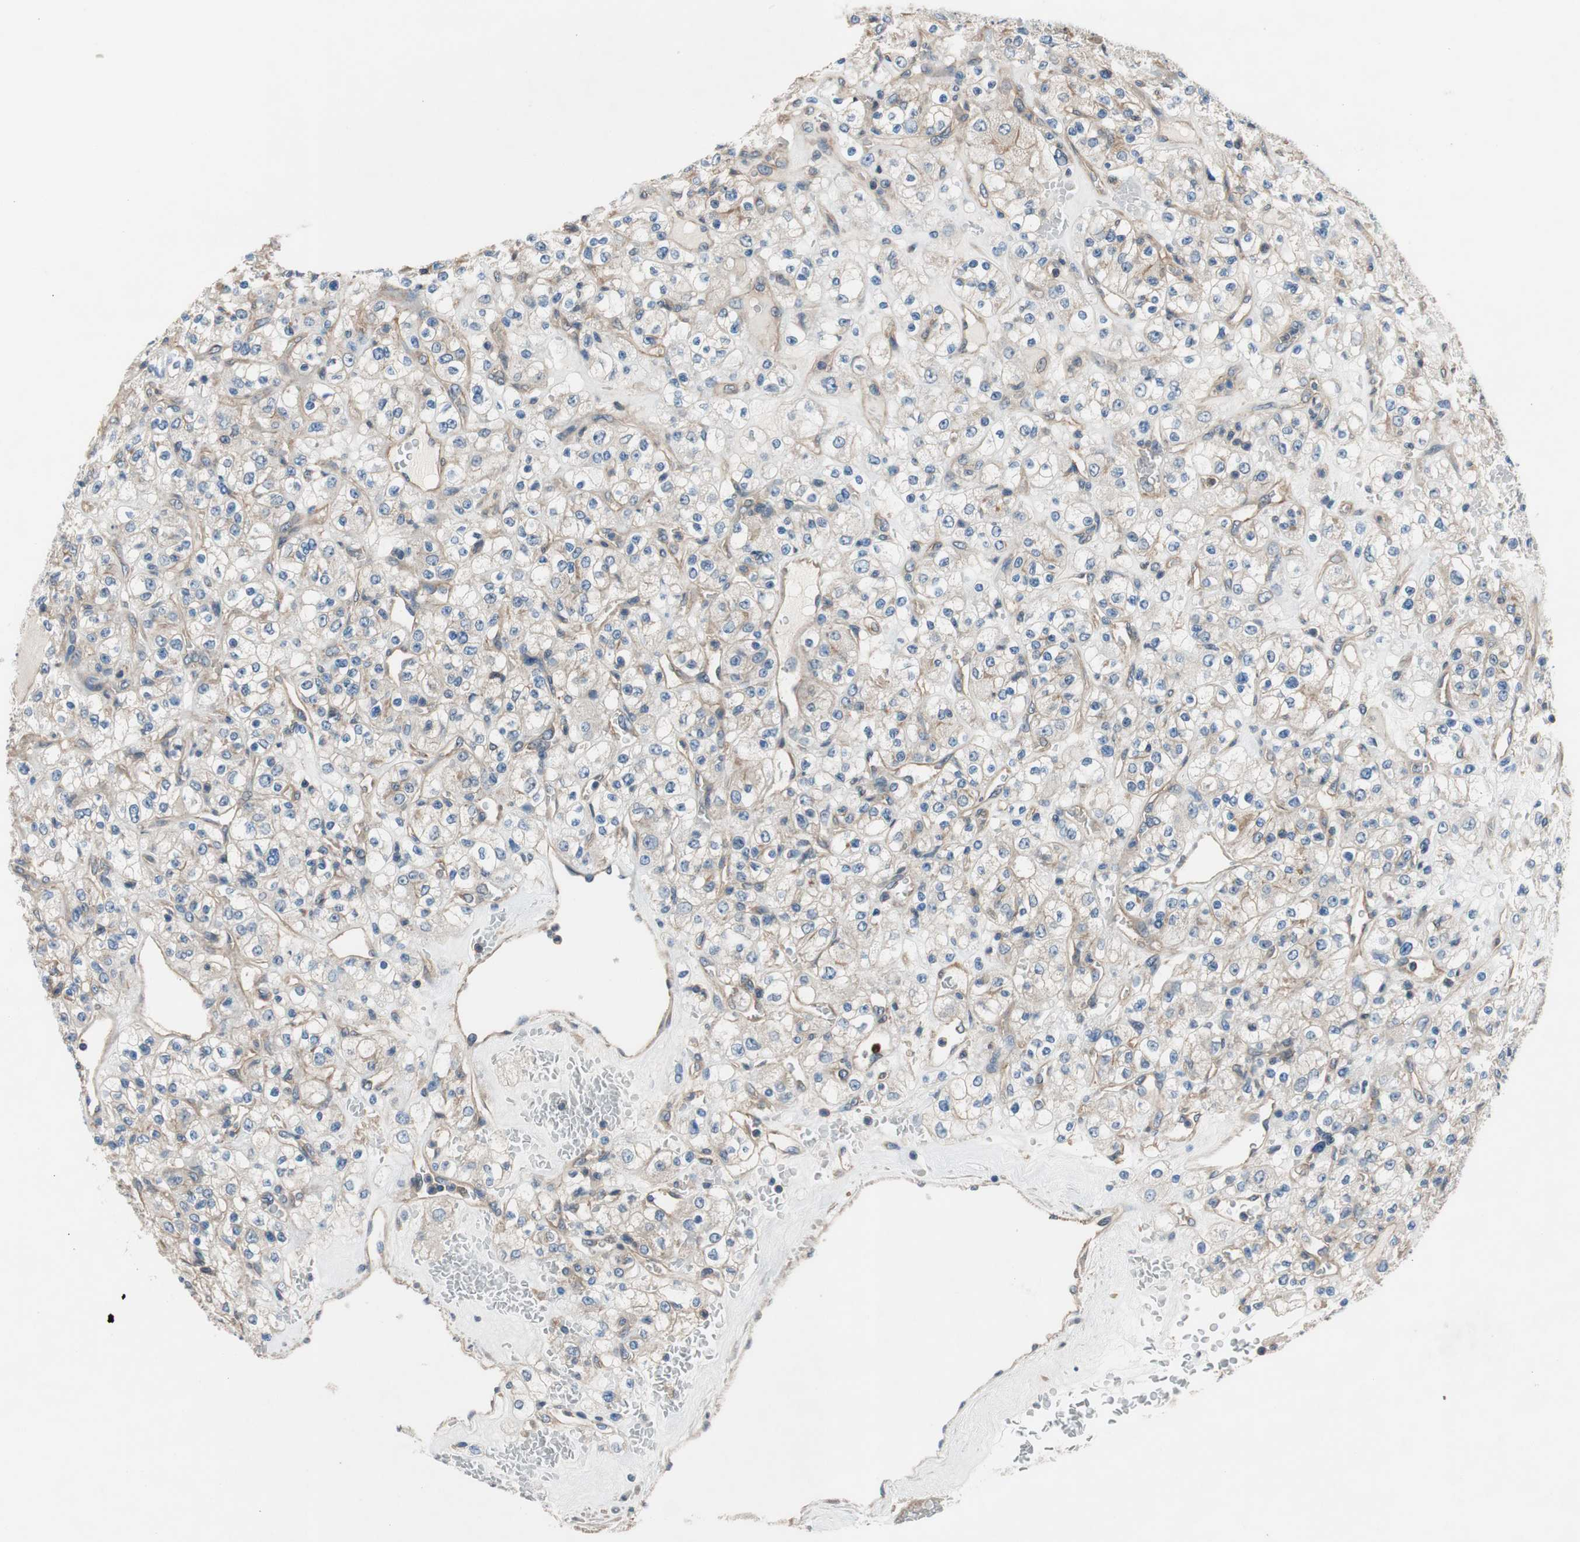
{"staining": {"intensity": "weak", "quantity": "<25%", "location": "cytoplasmic/membranous"}, "tissue": "renal cancer", "cell_type": "Tumor cells", "image_type": "cancer", "snomed": [{"axis": "morphology", "description": "Normal tissue, NOS"}, {"axis": "morphology", "description": "Adenocarcinoma, NOS"}, {"axis": "topography", "description": "Kidney"}], "caption": "Renal cancer (adenocarcinoma) was stained to show a protein in brown. There is no significant expression in tumor cells.", "gene": "CALML3", "patient": {"sex": "female", "age": 72}}